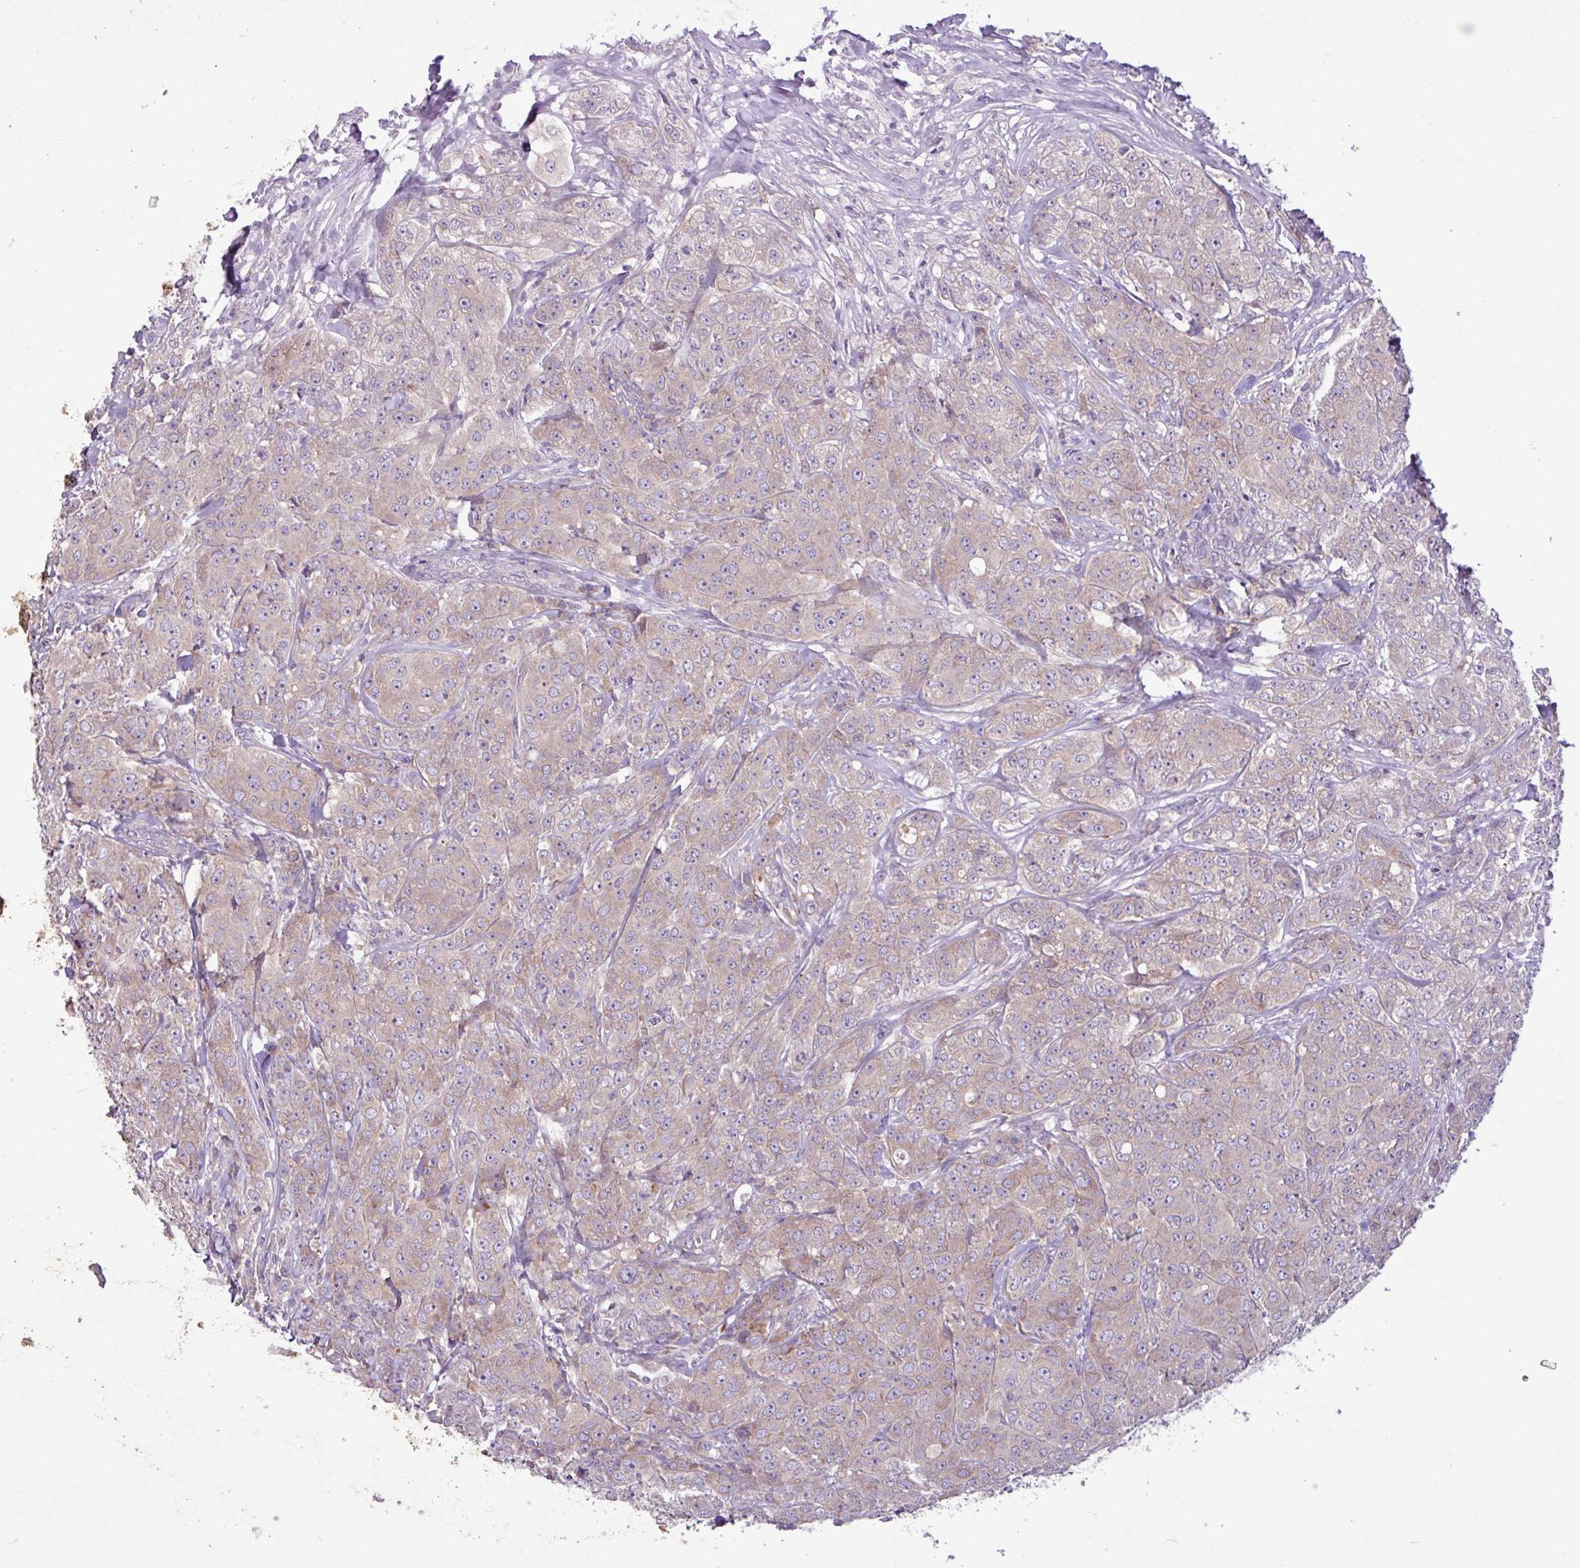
{"staining": {"intensity": "moderate", "quantity": "25%-75%", "location": "cytoplasmic/membranous"}, "tissue": "breast cancer", "cell_type": "Tumor cells", "image_type": "cancer", "snomed": [{"axis": "morphology", "description": "Duct carcinoma"}, {"axis": "topography", "description": "Breast"}], "caption": "A micrograph showing moderate cytoplasmic/membranous positivity in about 25%-75% of tumor cells in breast cancer, as visualized by brown immunohistochemical staining.", "gene": "MROH2A", "patient": {"sex": "female", "age": 43}}